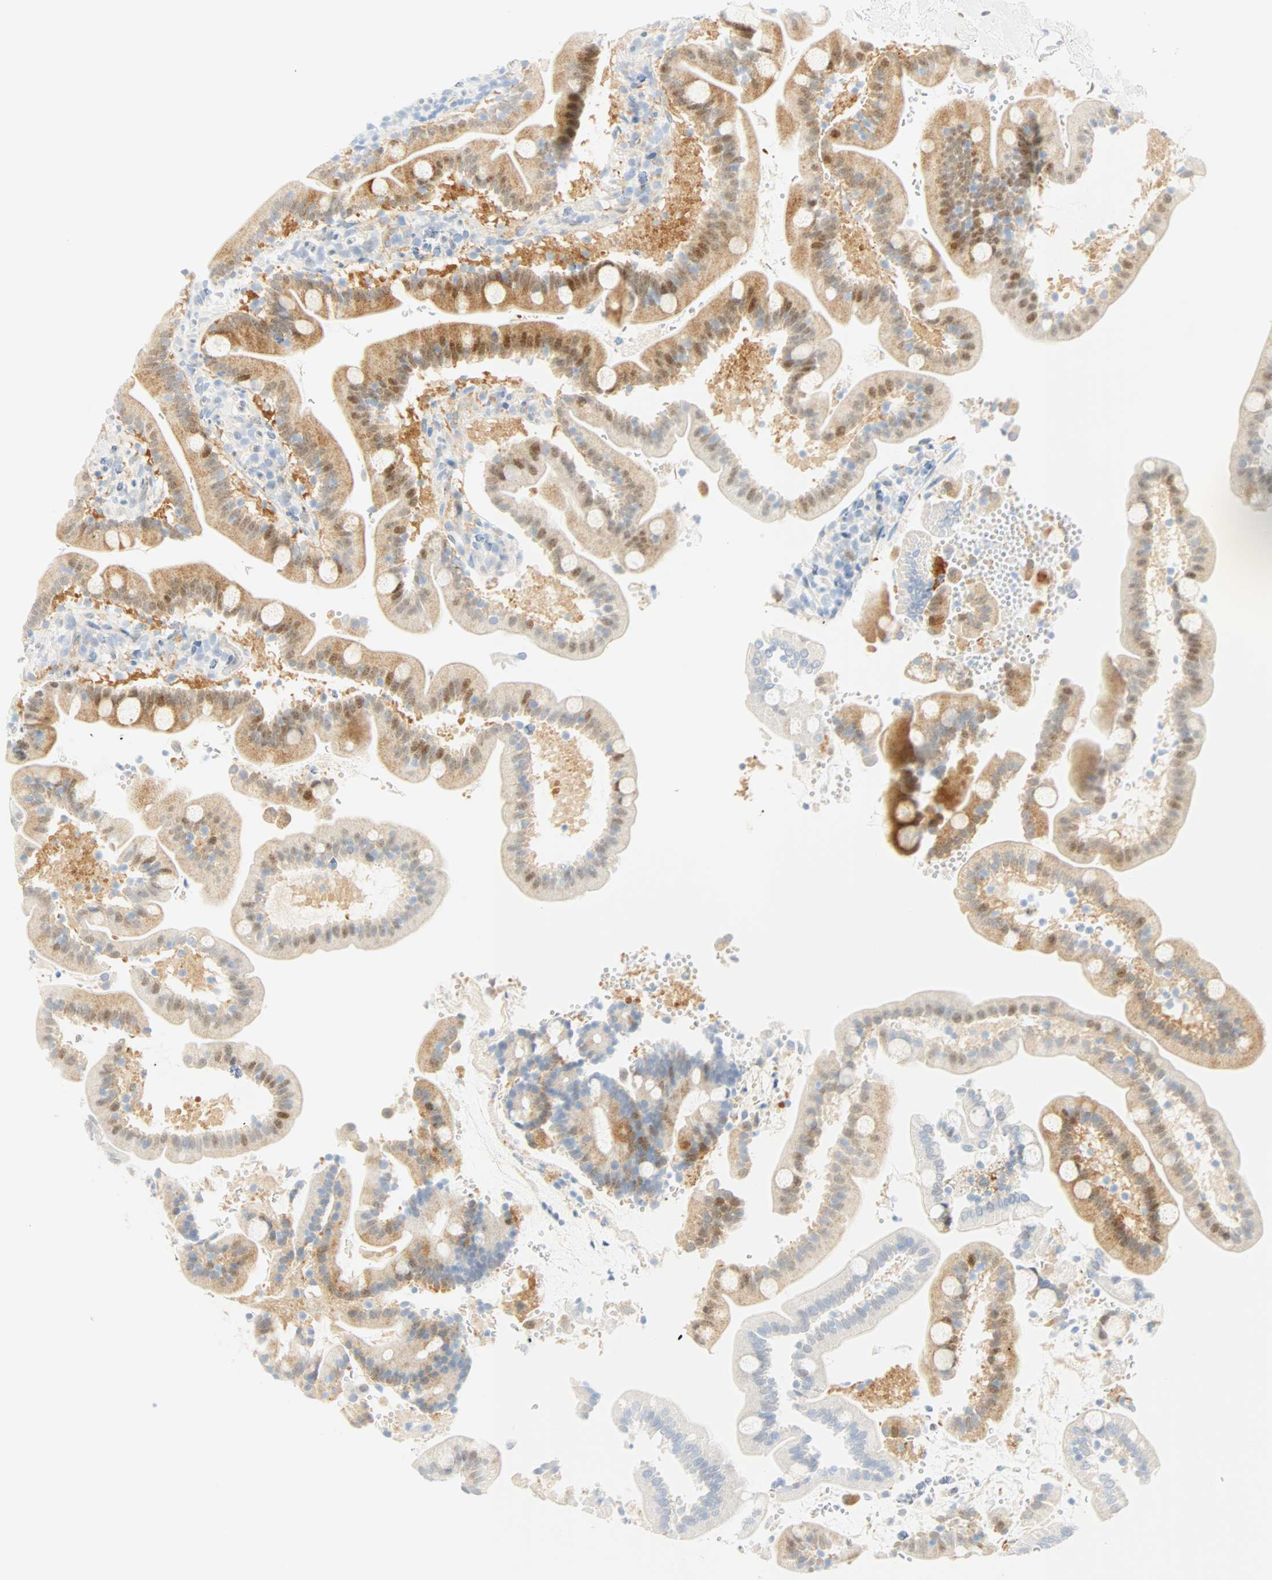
{"staining": {"intensity": "moderate", "quantity": ">75%", "location": "cytoplasmic/membranous"}, "tissue": "duodenum", "cell_type": "Glandular cells", "image_type": "normal", "snomed": [{"axis": "morphology", "description": "Normal tissue, NOS"}, {"axis": "topography", "description": "Duodenum"}], "caption": "High-magnification brightfield microscopy of normal duodenum stained with DAB (brown) and counterstained with hematoxylin (blue). glandular cells exhibit moderate cytoplasmic/membranous staining is present in approximately>75% of cells.", "gene": "SELENBP1", "patient": {"sex": "male", "age": 54}}